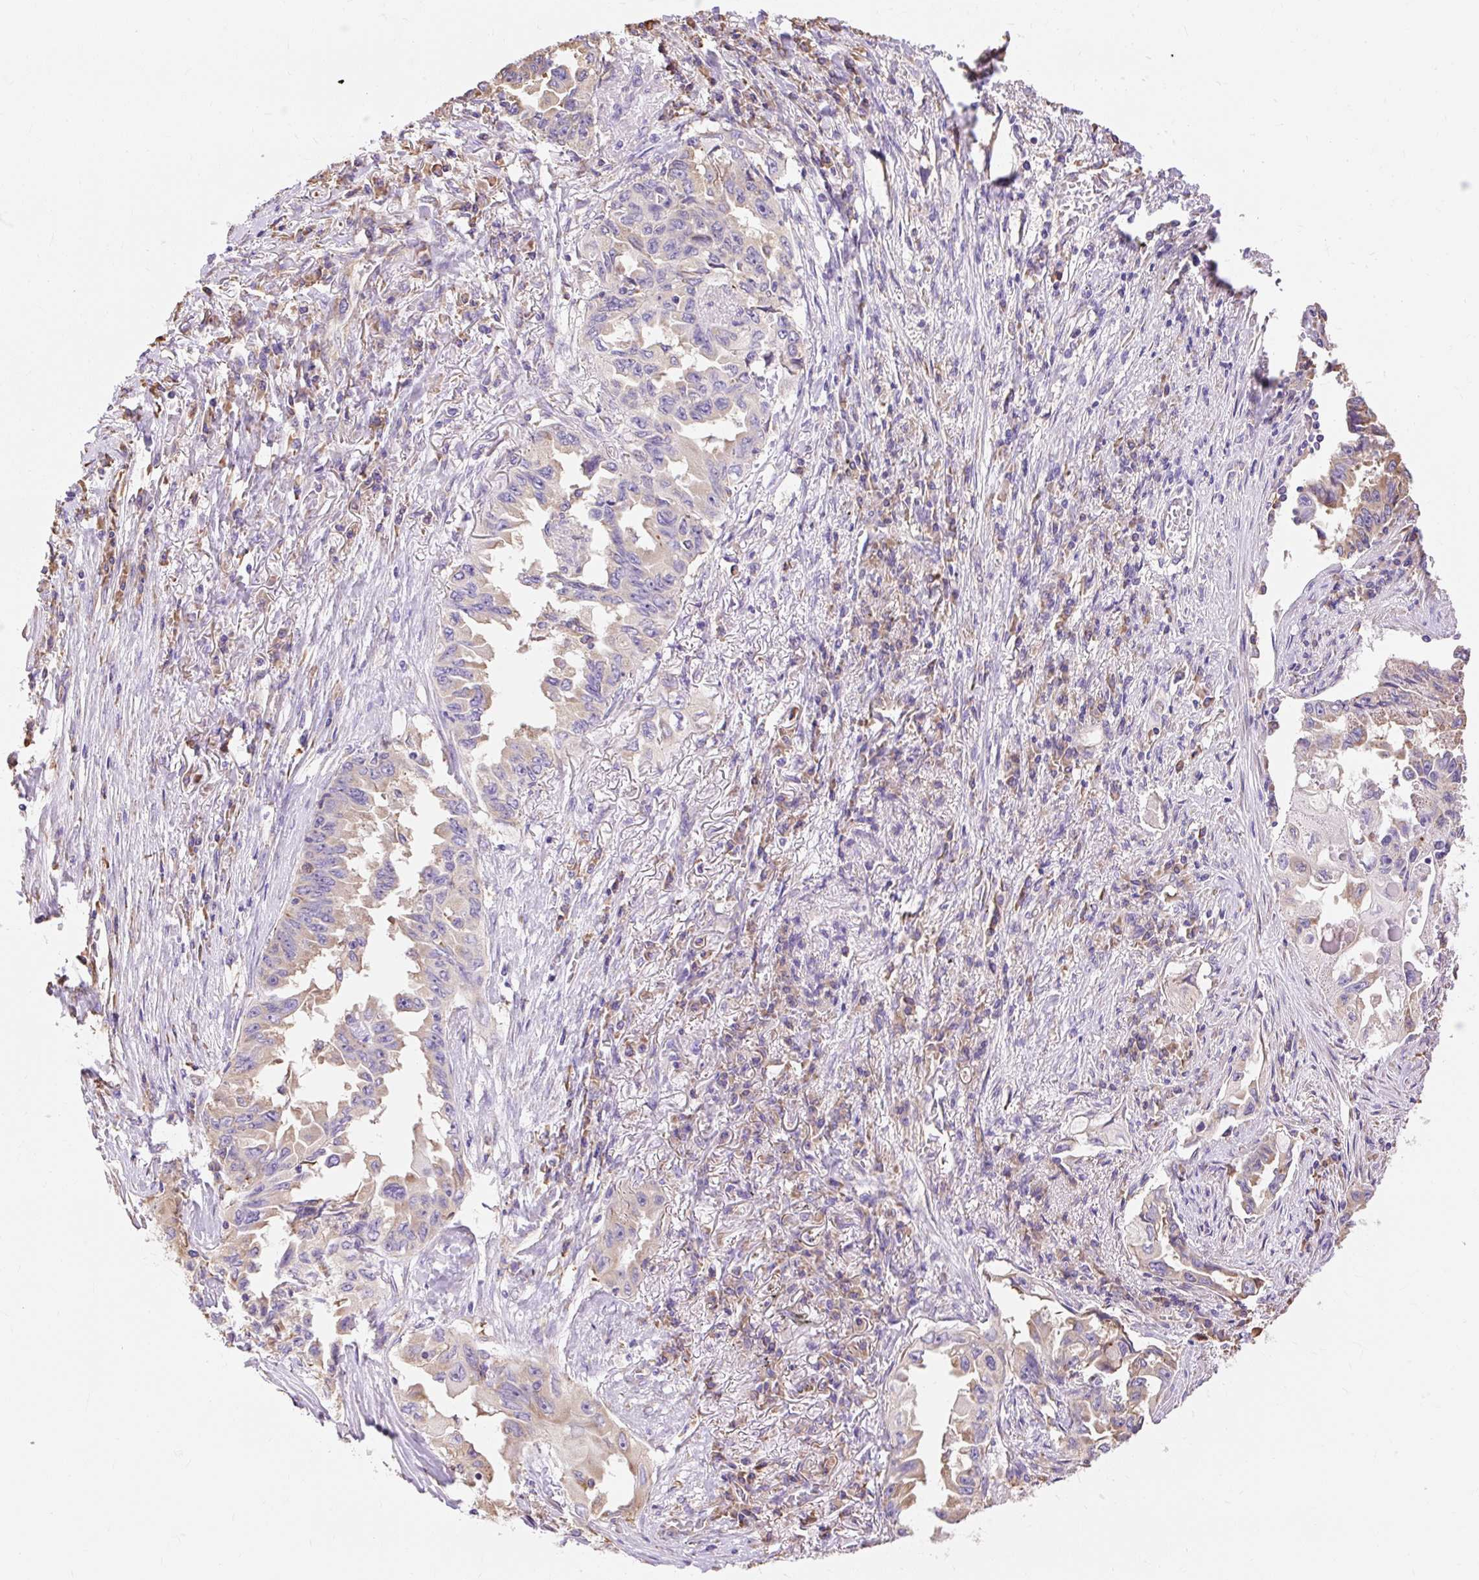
{"staining": {"intensity": "weak", "quantity": "<25%", "location": "cytoplasmic/membranous"}, "tissue": "lung cancer", "cell_type": "Tumor cells", "image_type": "cancer", "snomed": [{"axis": "morphology", "description": "Adenocarcinoma, NOS"}, {"axis": "topography", "description": "Lung"}], "caption": "This is an immunohistochemistry (IHC) image of adenocarcinoma (lung). There is no staining in tumor cells.", "gene": "RPS17", "patient": {"sex": "female", "age": 51}}